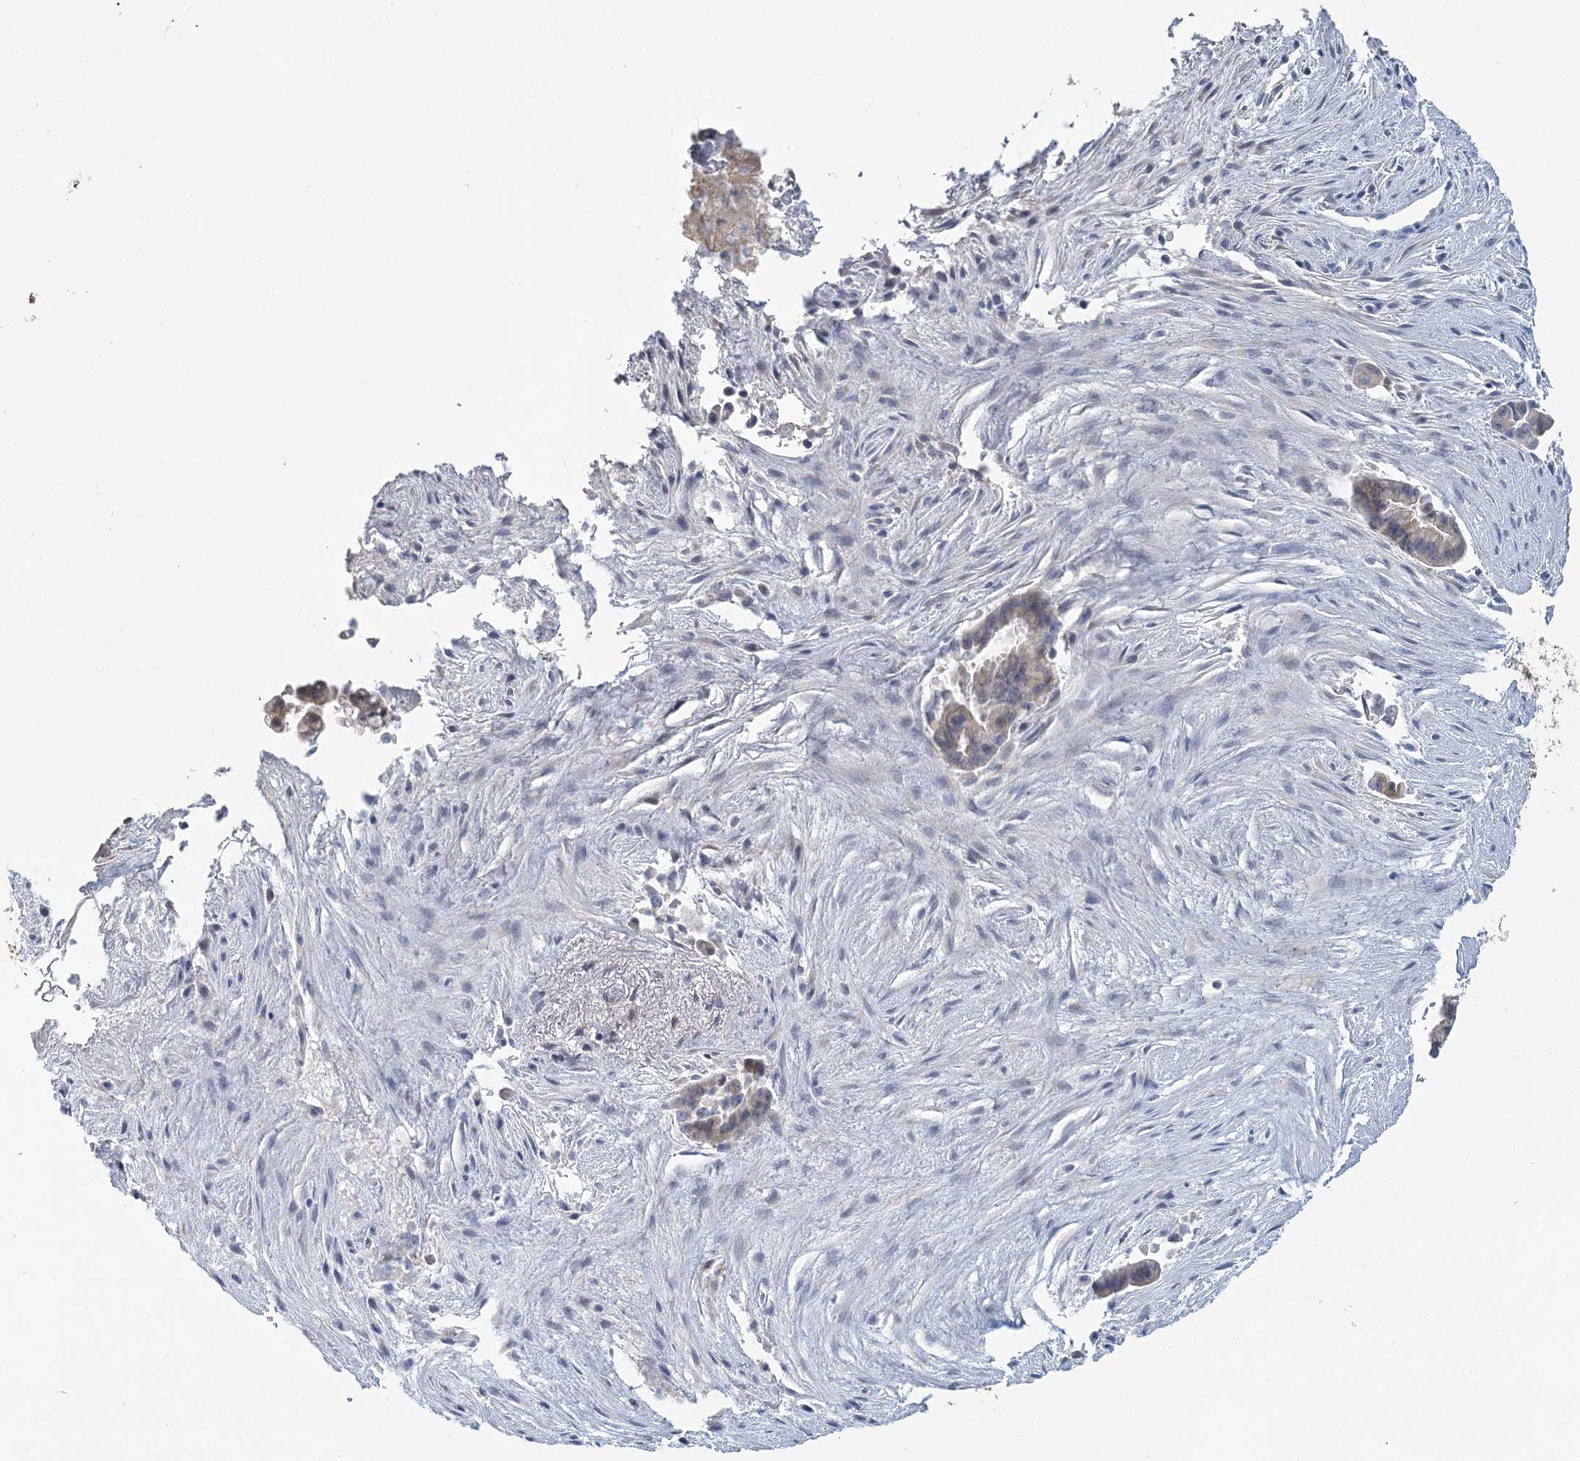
{"staining": {"intensity": "weak", "quantity": "25%-75%", "location": "cytoplasmic/membranous"}, "tissue": "liver cancer", "cell_type": "Tumor cells", "image_type": "cancer", "snomed": [{"axis": "morphology", "description": "Cholangiocarcinoma"}, {"axis": "topography", "description": "Liver"}], "caption": "Immunohistochemistry (IHC) of liver cholangiocarcinoma displays low levels of weak cytoplasmic/membranous expression in about 25%-75% of tumor cells. (DAB (3,3'-diaminobenzidine) IHC, brown staining for protein, blue staining for nuclei).", "gene": "CMBL", "patient": {"sex": "female", "age": 55}}